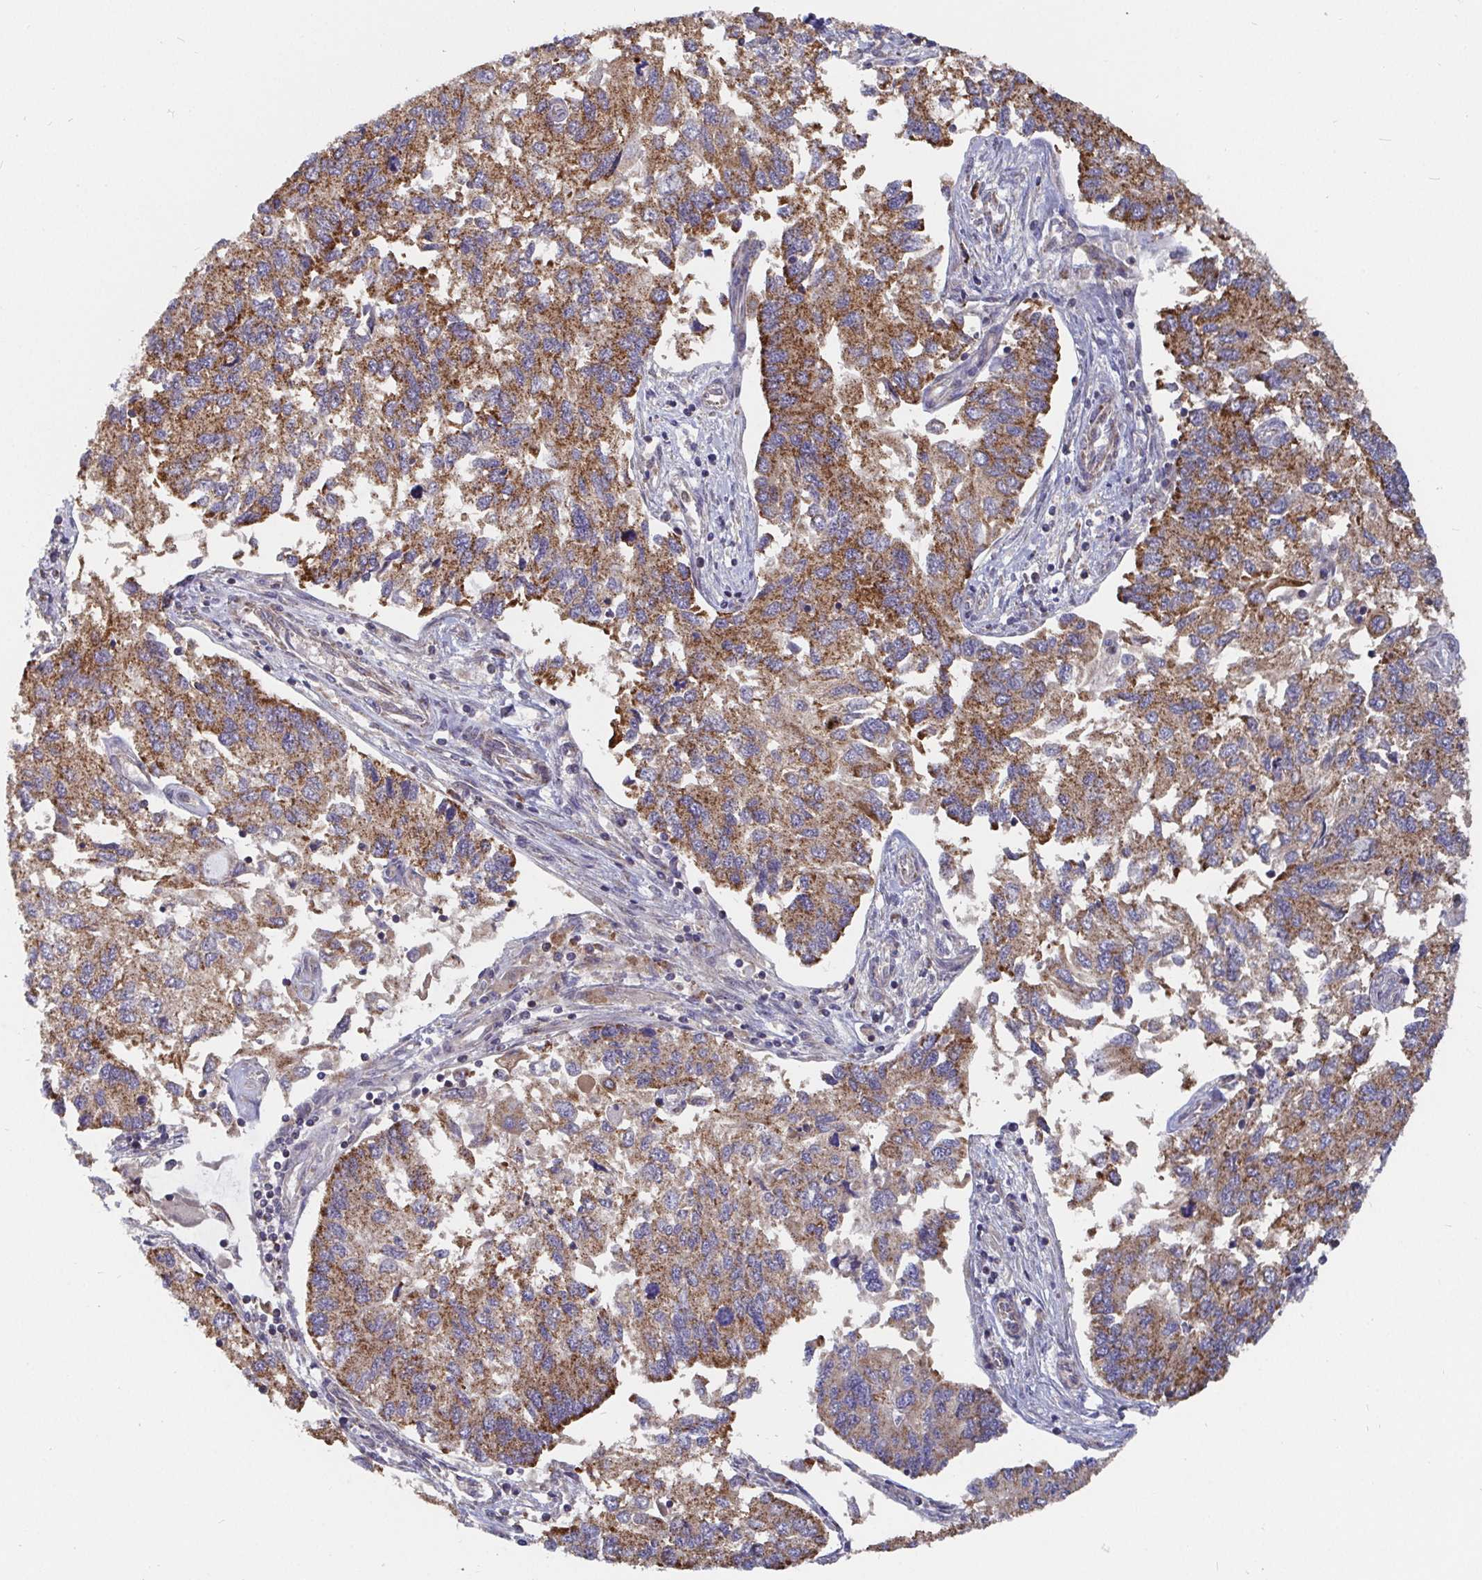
{"staining": {"intensity": "moderate", "quantity": ">75%", "location": "cytoplasmic/membranous"}, "tissue": "endometrial cancer", "cell_type": "Tumor cells", "image_type": "cancer", "snomed": [{"axis": "morphology", "description": "Carcinoma, NOS"}, {"axis": "topography", "description": "Uterus"}], "caption": "Immunohistochemistry micrograph of human carcinoma (endometrial) stained for a protein (brown), which displays medium levels of moderate cytoplasmic/membranous staining in about >75% of tumor cells.", "gene": "PDF", "patient": {"sex": "female", "age": 76}}